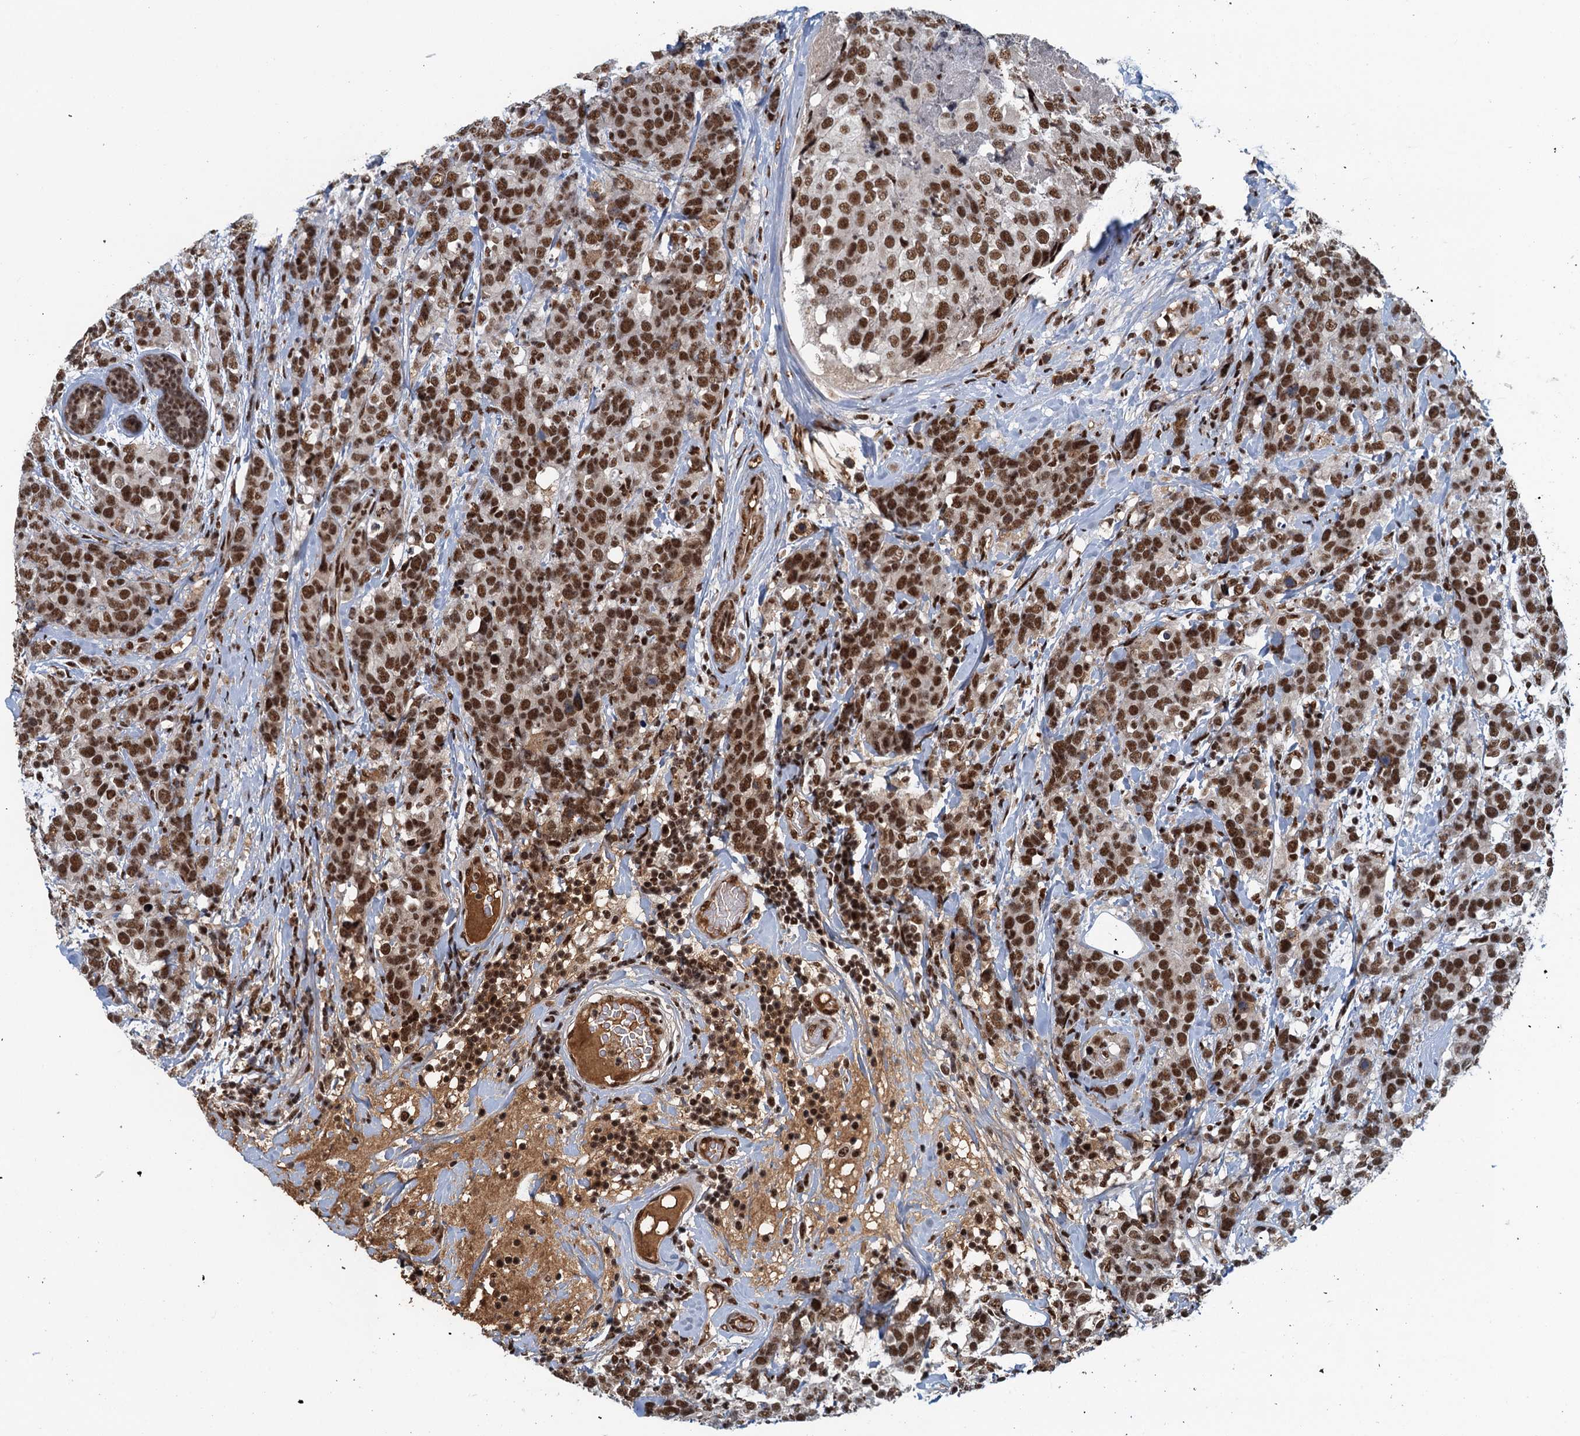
{"staining": {"intensity": "strong", "quantity": ">75%", "location": "nuclear"}, "tissue": "breast cancer", "cell_type": "Tumor cells", "image_type": "cancer", "snomed": [{"axis": "morphology", "description": "Lobular carcinoma"}, {"axis": "topography", "description": "Breast"}], "caption": "A brown stain labels strong nuclear positivity of a protein in human breast lobular carcinoma tumor cells.", "gene": "ZC3H18", "patient": {"sex": "female", "age": 59}}